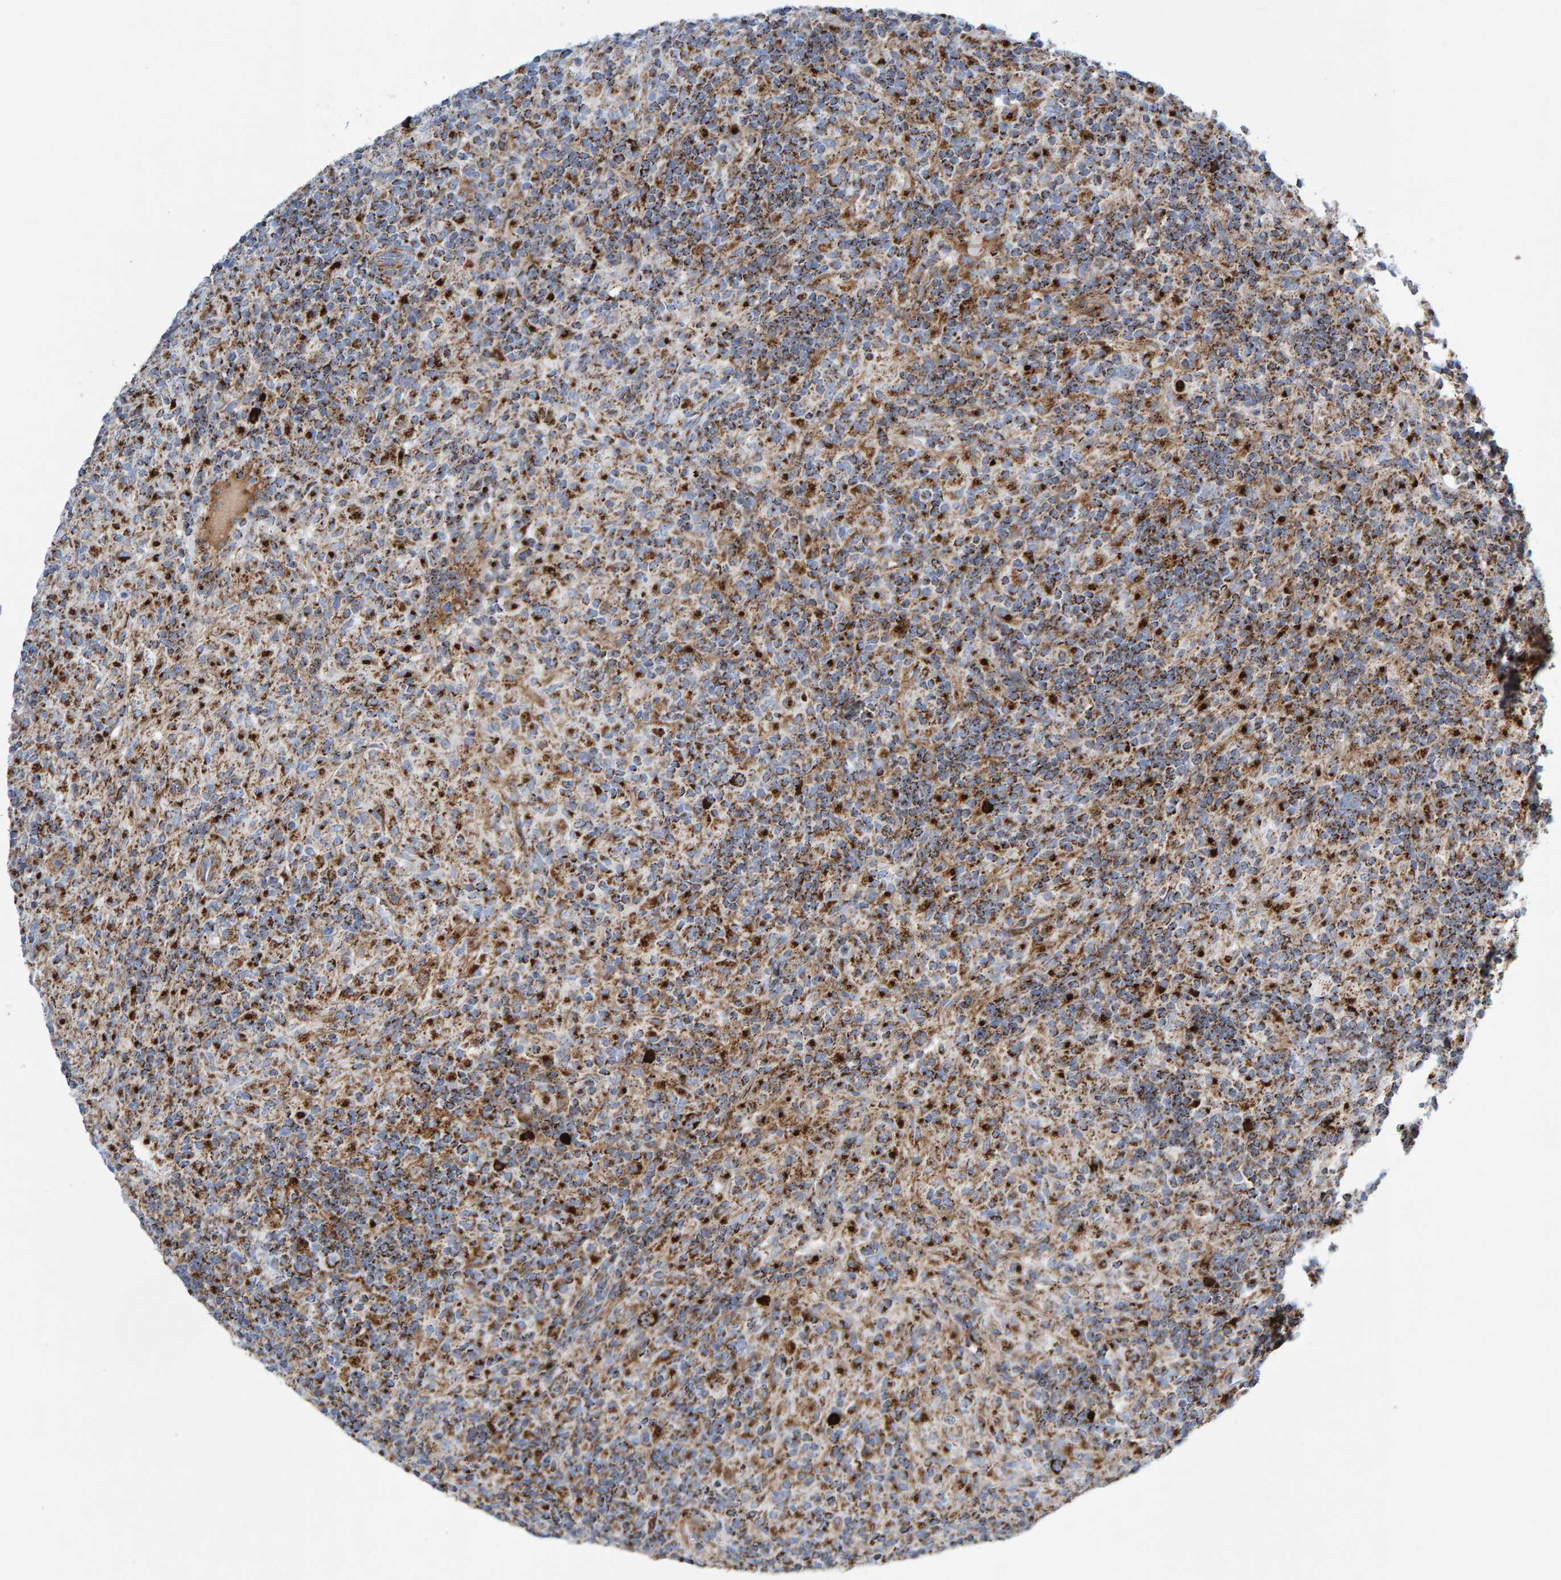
{"staining": {"intensity": "strong", "quantity": ">75%", "location": "cytoplasmic/membranous"}, "tissue": "lymphoma", "cell_type": "Tumor cells", "image_type": "cancer", "snomed": [{"axis": "morphology", "description": "Hodgkin's disease, NOS"}, {"axis": "topography", "description": "Lymph node"}], "caption": "Lymphoma stained with a protein marker displays strong staining in tumor cells.", "gene": "GGTA1", "patient": {"sex": "male", "age": 70}}